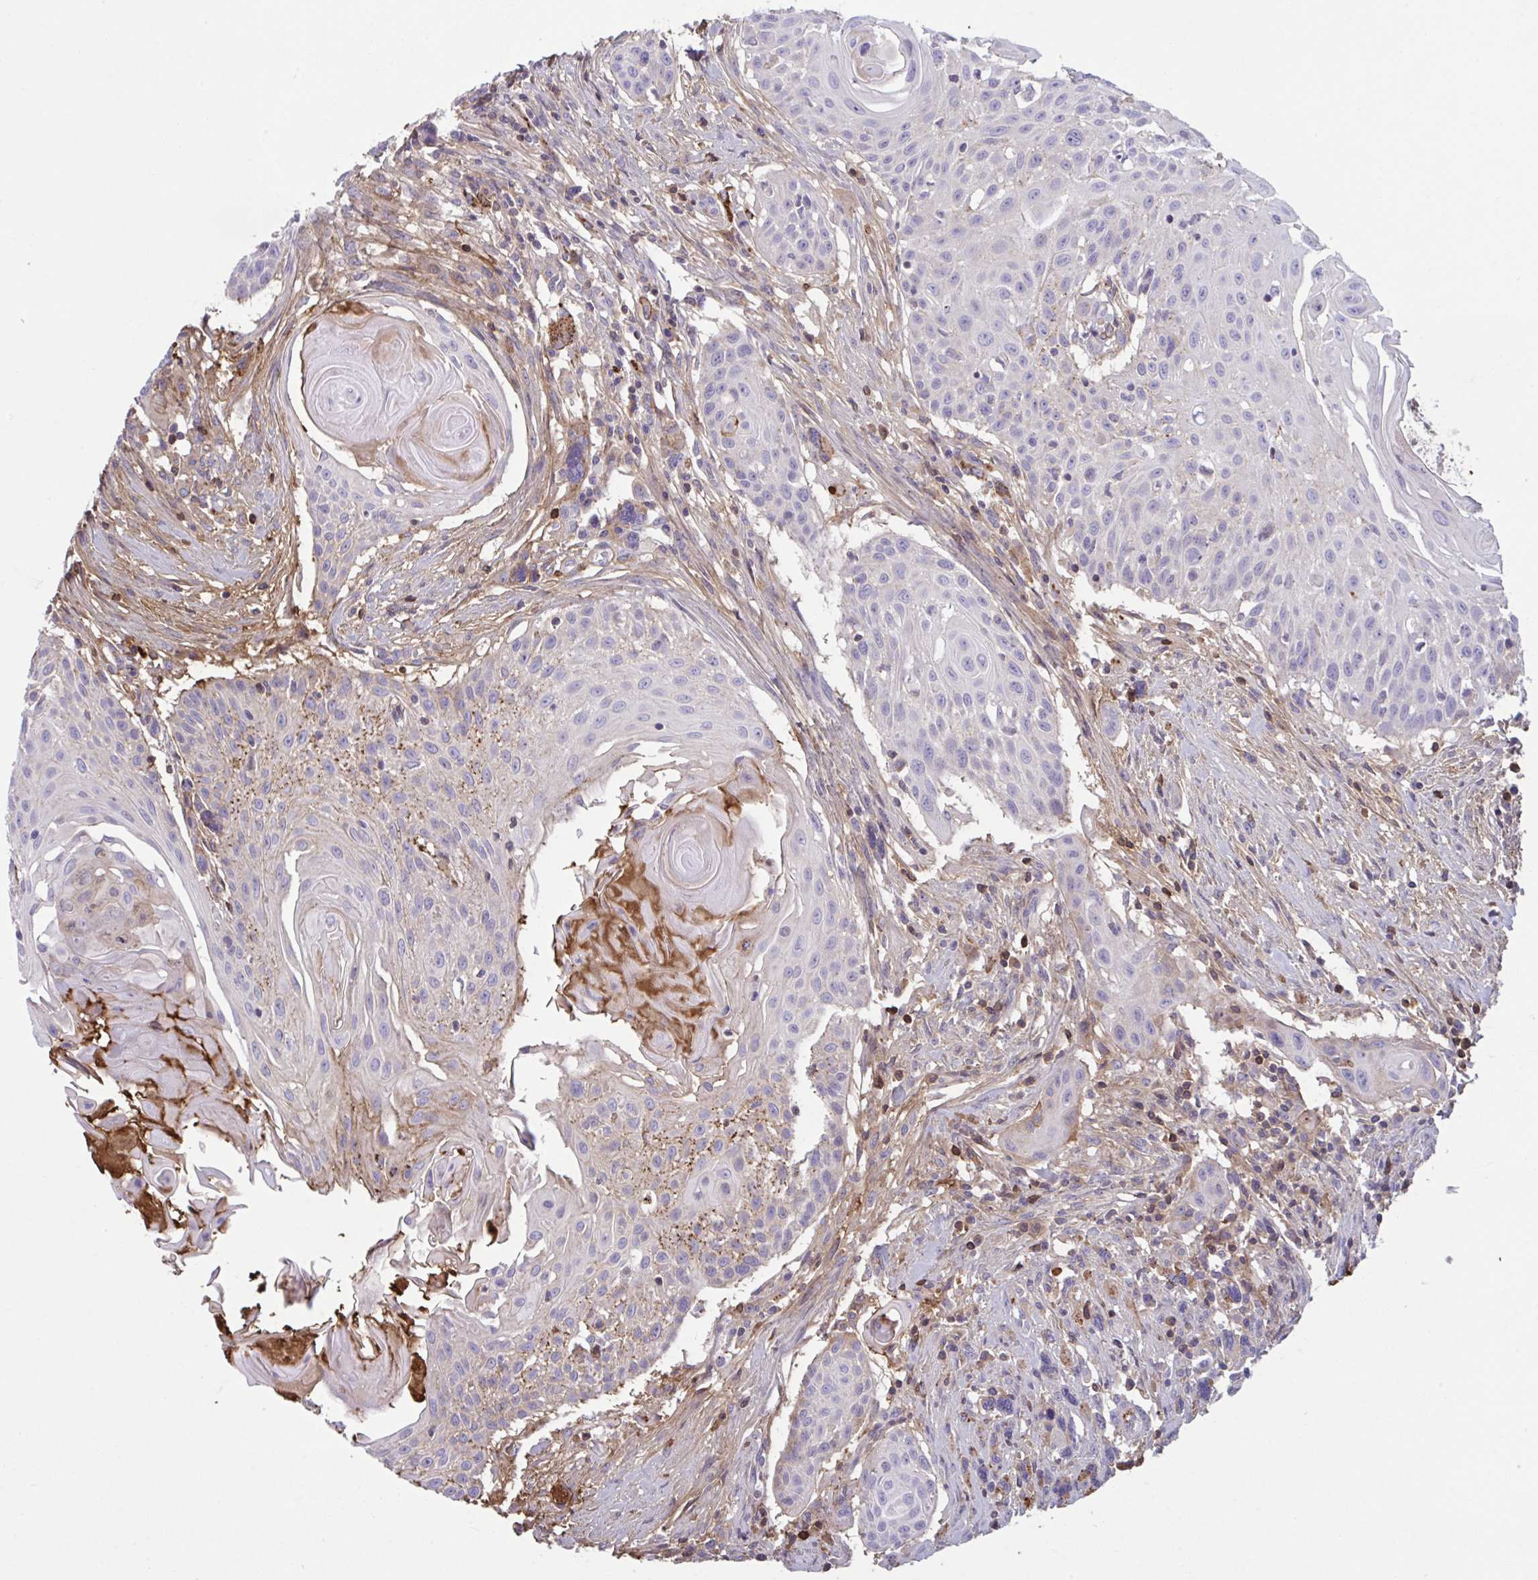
{"staining": {"intensity": "negative", "quantity": "none", "location": "none"}, "tissue": "head and neck cancer", "cell_type": "Tumor cells", "image_type": "cancer", "snomed": [{"axis": "morphology", "description": "Squamous cell carcinoma, NOS"}, {"axis": "topography", "description": "Lymph node"}, {"axis": "topography", "description": "Salivary gland"}, {"axis": "topography", "description": "Head-Neck"}], "caption": "The image exhibits no significant positivity in tumor cells of head and neck cancer. (IHC, brightfield microscopy, high magnification).", "gene": "IL1R1", "patient": {"sex": "female", "age": 74}}